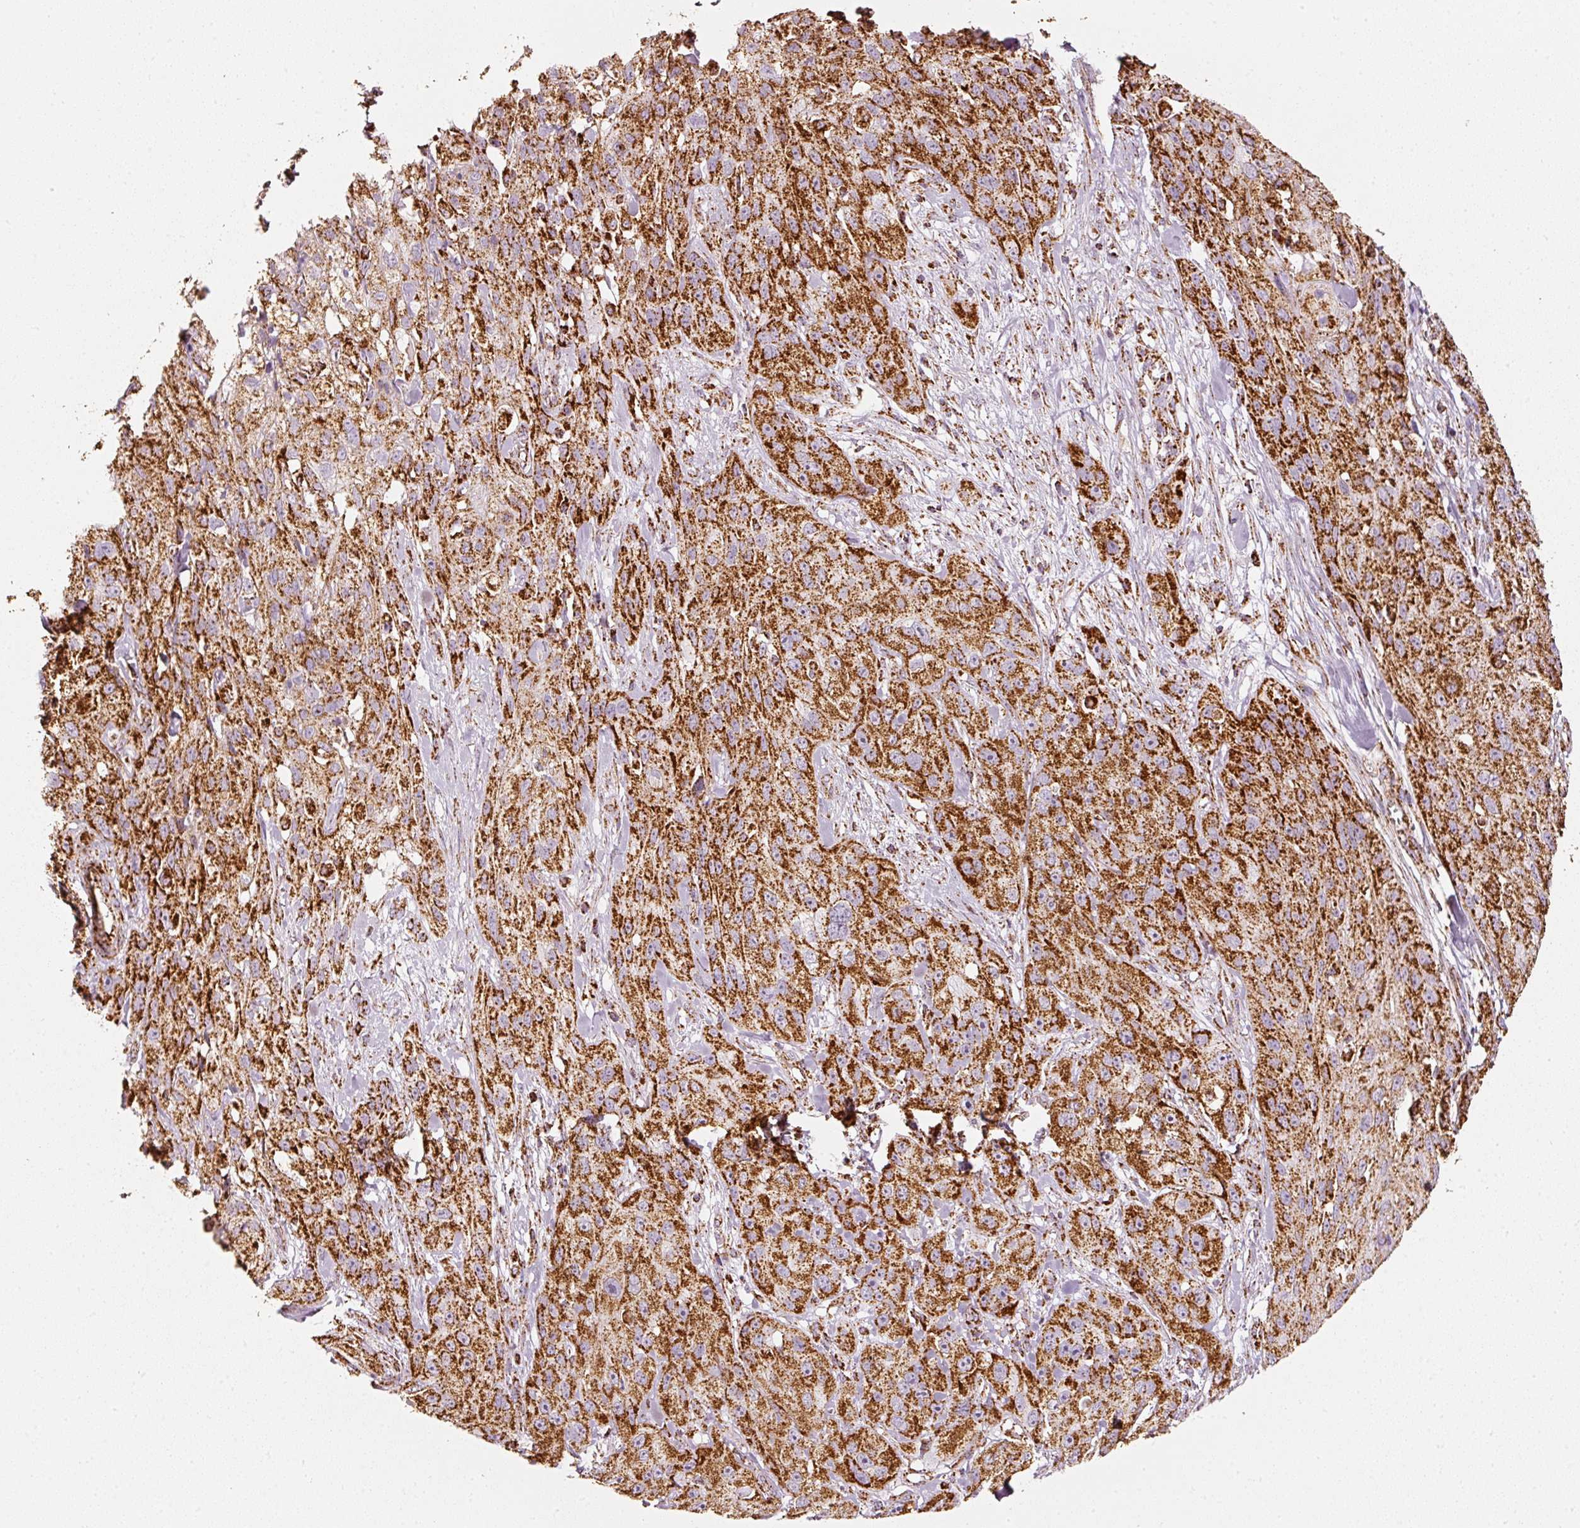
{"staining": {"intensity": "strong", "quantity": ">75%", "location": "cytoplasmic/membranous"}, "tissue": "skin cancer", "cell_type": "Tumor cells", "image_type": "cancer", "snomed": [{"axis": "morphology", "description": "Squamous cell carcinoma, NOS"}, {"axis": "topography", "description": "Skin"}, {"axis": "topography", "description": "Vulva"}], "caption": "The micrograph shows a brown stain indicating the presence of a protein in the cytoplasmic/membranous of tumor cells in skin squamous cell carcinoma.", "gene": "UQCRC1", "patient": {"sex": "female", "age": 86}}